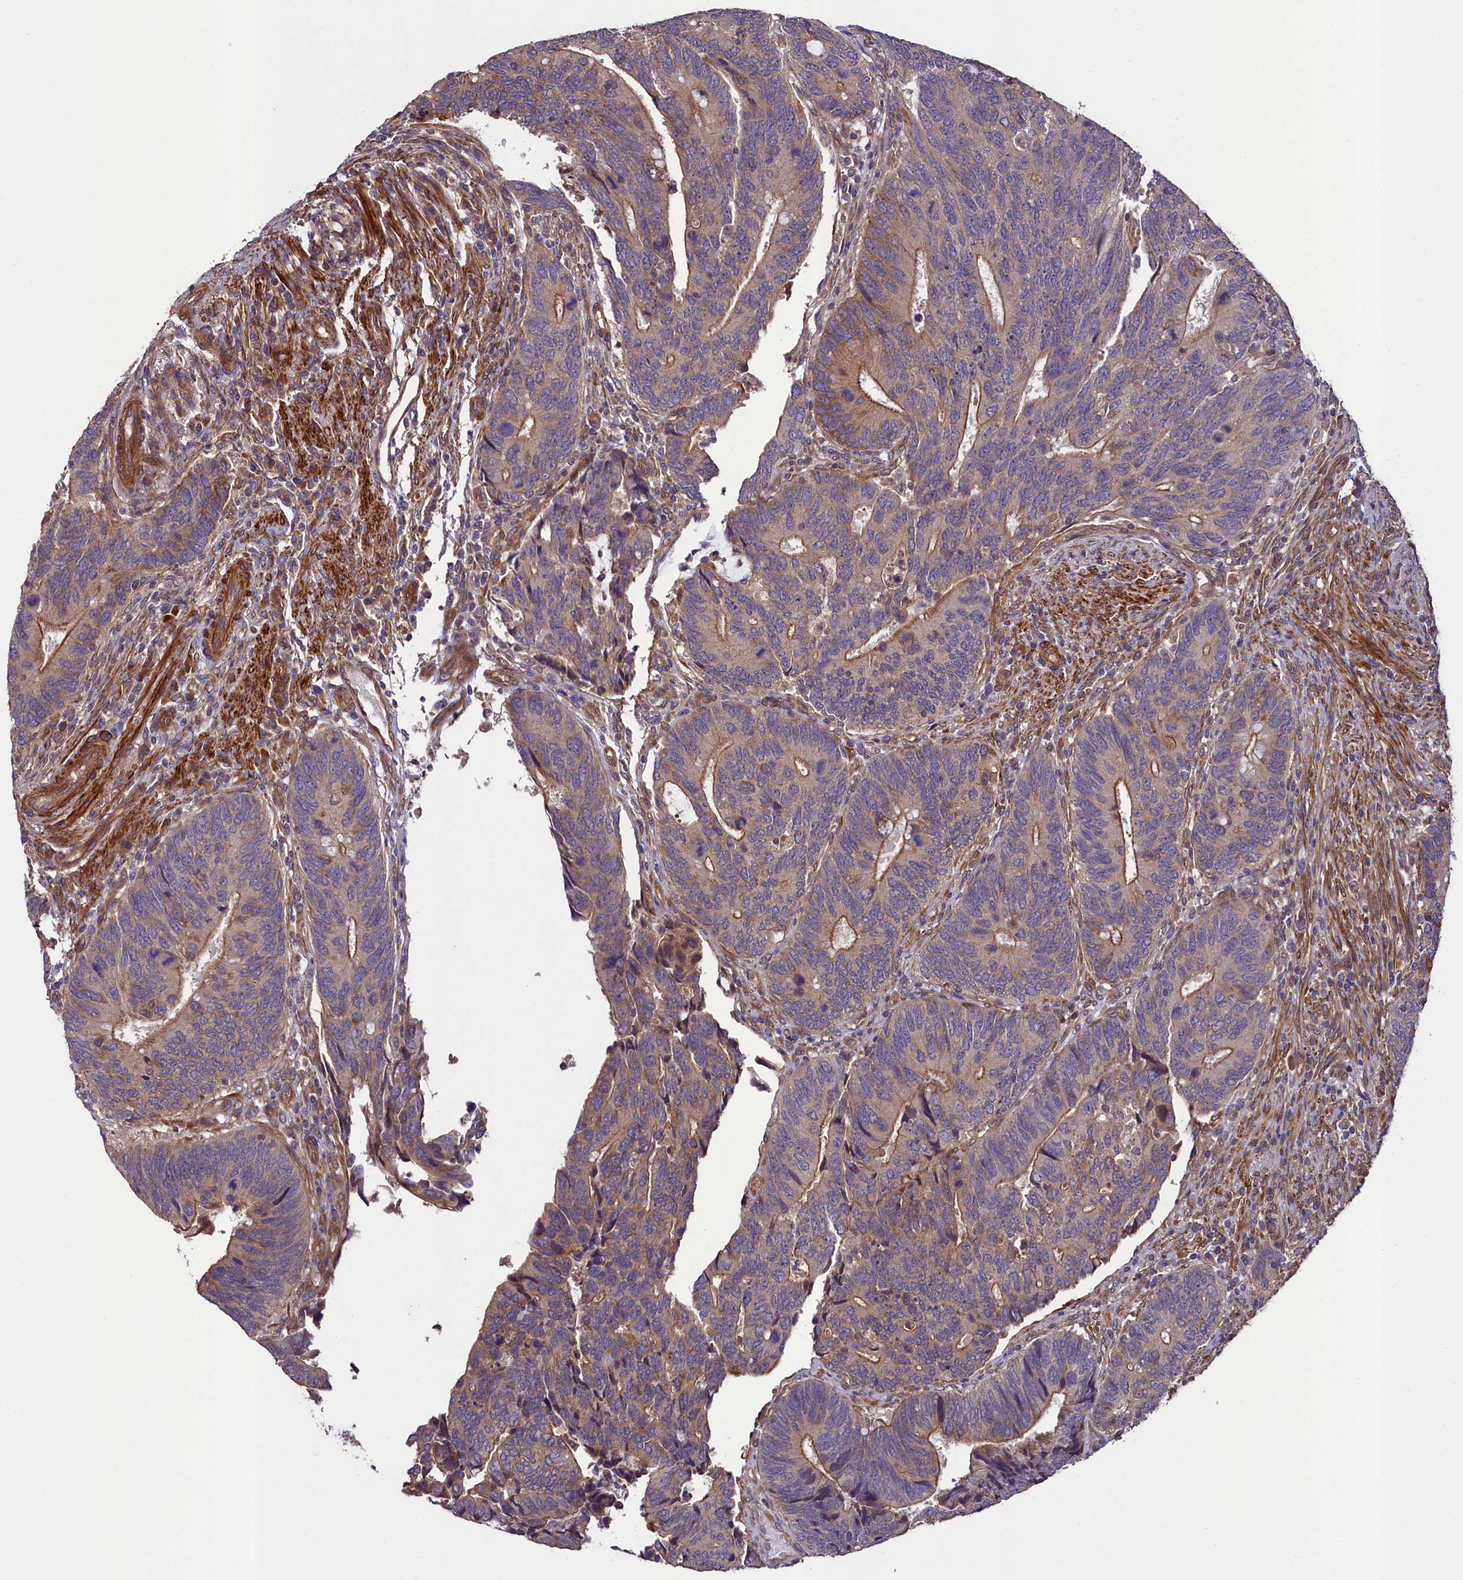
{"staining": {"intensity": "moderate", "quantity": "25%-75%", "location": "cytoplasmic/membranous"}, "tissue": "colorectal cancer", "cell_type": "Tumor cells", "image_type": "cancer", "snomed": [{"axis": "morphology", "description": "Adenocarcinoma, NOS"}, {"axis": "topography", "description": "Colon"}], "caption": "Protein staining of colorectal cancer (adenocarcinoma) tissue displays moderate cytoplasmic/membranous staining in approximately 25%-75% of tumor cells.", "gene": "CCDC102A", "patient": {"sex": "male", "age": 87}}